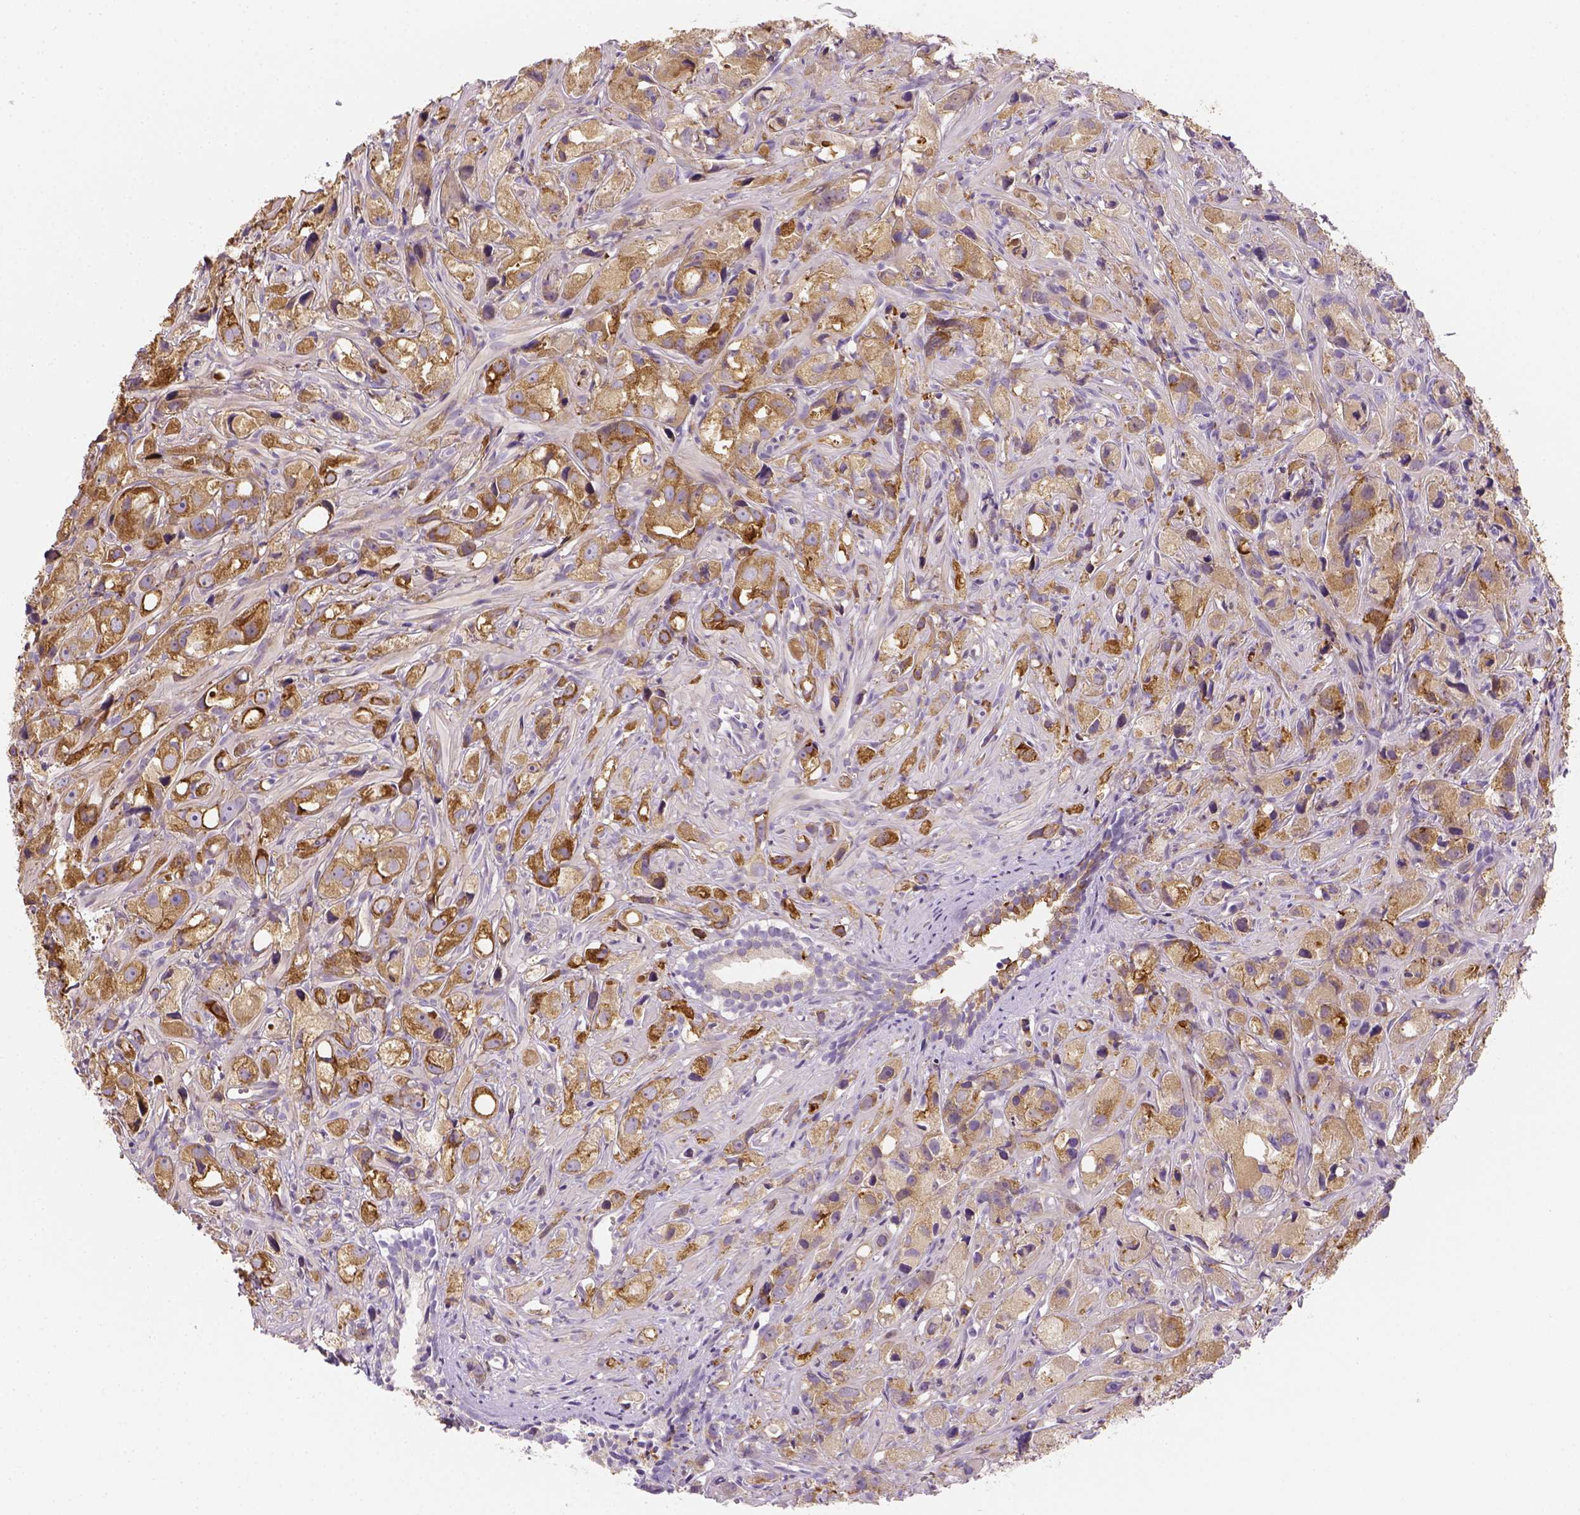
{"staining": {"intensity": "strong", "quantity": ">75%", "location": "cytoplasmic/membranous"}, "tissue": "prostate cancer", "cell_type": "Tumor cells", "image_type": "cancer", "snomed": [{"axis": "morphology", "description": "Adenocarcinoma, High grade"}, {"axis": "topography", "description": "Prostate"}], "caption": "There is high levels of strong cytoplasmic/membranous positivity in tumor cells of adenocarcinoma (high-grade) (prostate), as demonstrated by immunohistochemical staining (brown color).", "gene": "CACNB1", "patient": {"sex": "male", "age": 75}}